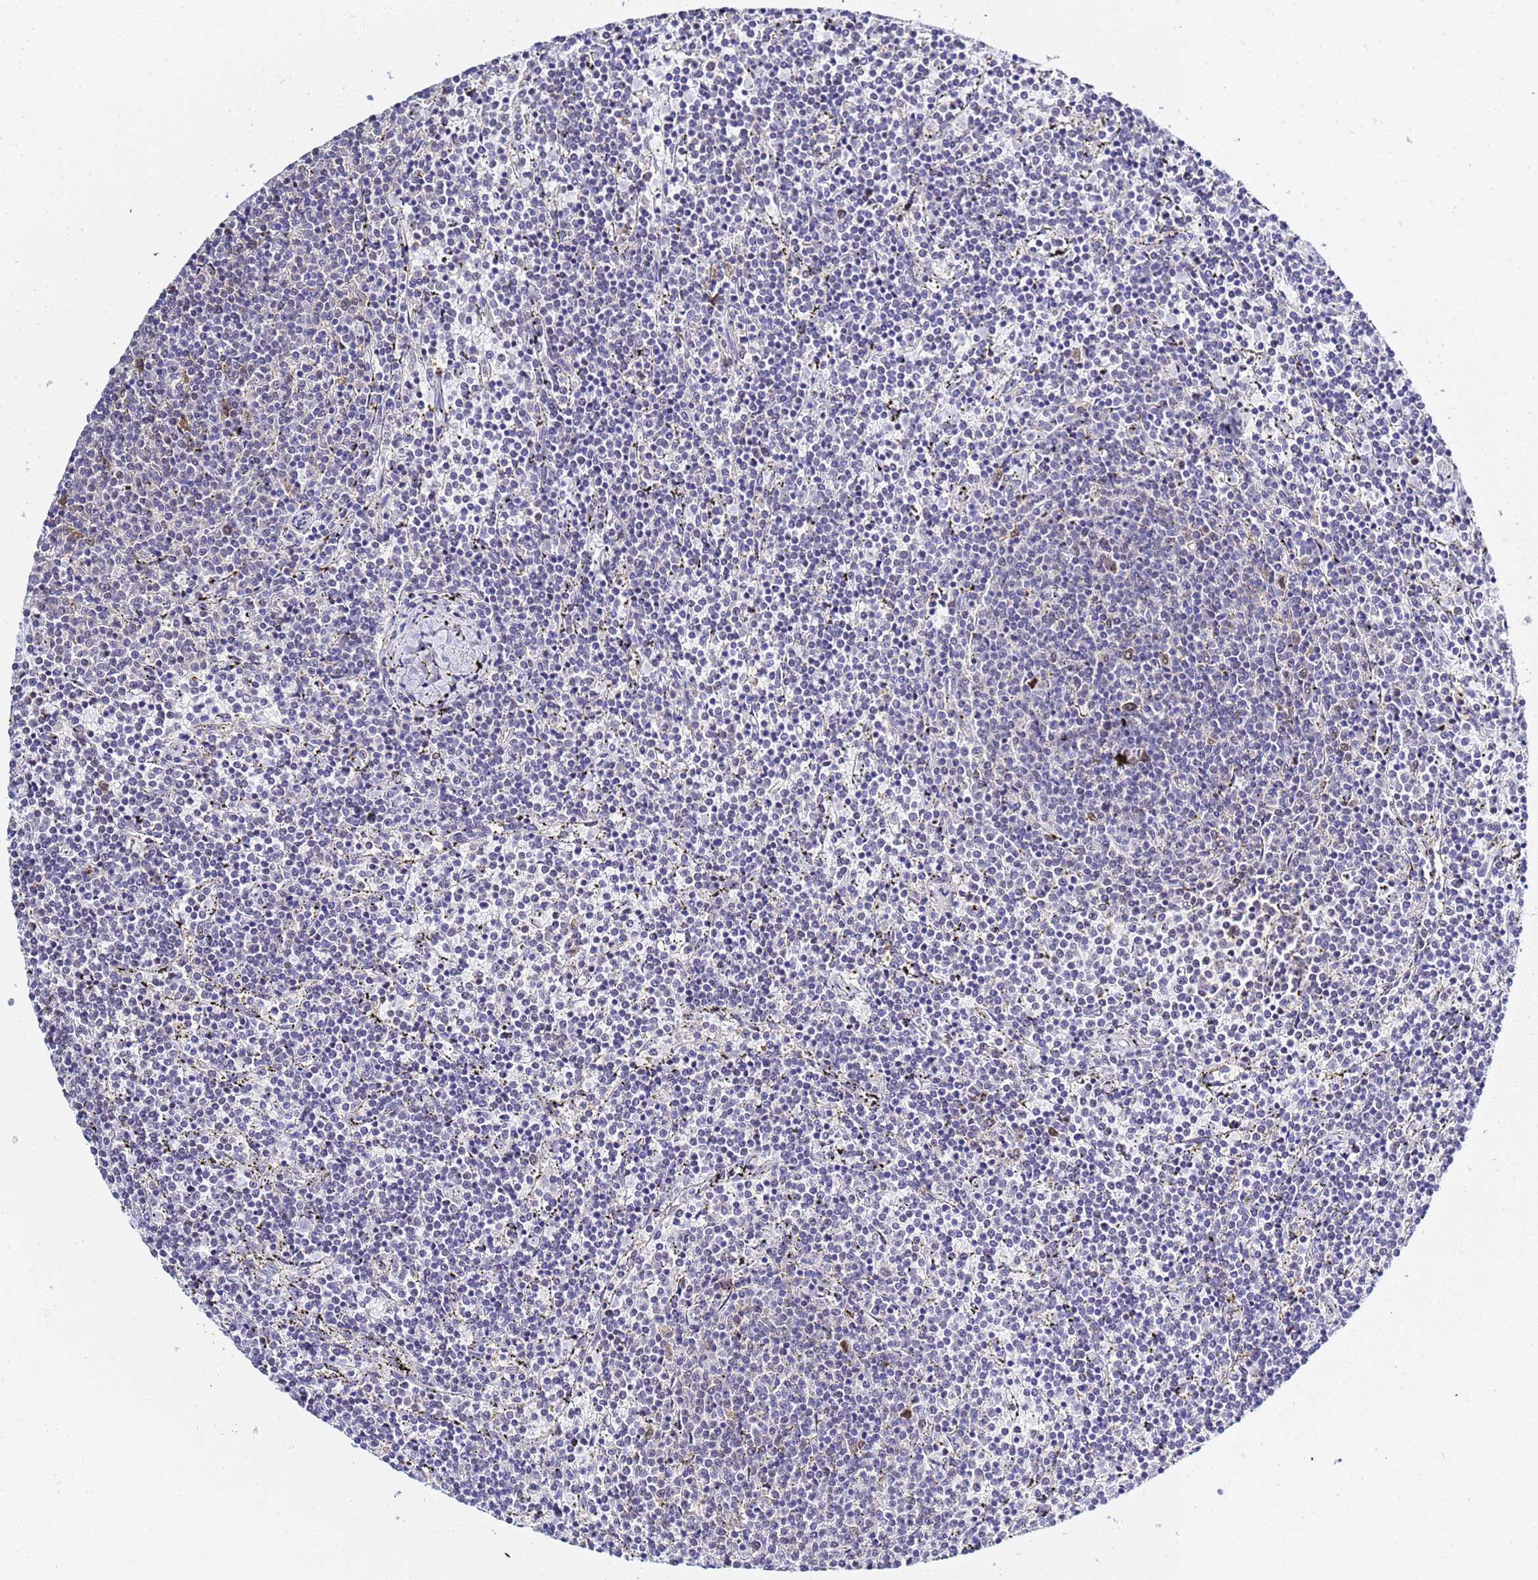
{"staining": {"intensity": "negative", "quantity": "none", "location": "none"}, "tissue": "lymphoma", "cell_type": "Tumor cells", "image_type": "cancer", "snomed": [{"axis": "morphology", "description": "Malignant lymphoma, non-Hodgkin's type, Low grade"}, {"axis": "topography", "description": "Spleen"}], "caption": "Immunohistochemistry (IHC) photomicrograph of human low-grade malignant lymphoma, non-Hodgkin's type stained for a protein (brown), which exhibits no expression in tumor cells.", "gene": "ACTL6B", "patient": {"sex": "female", "age": 50}}